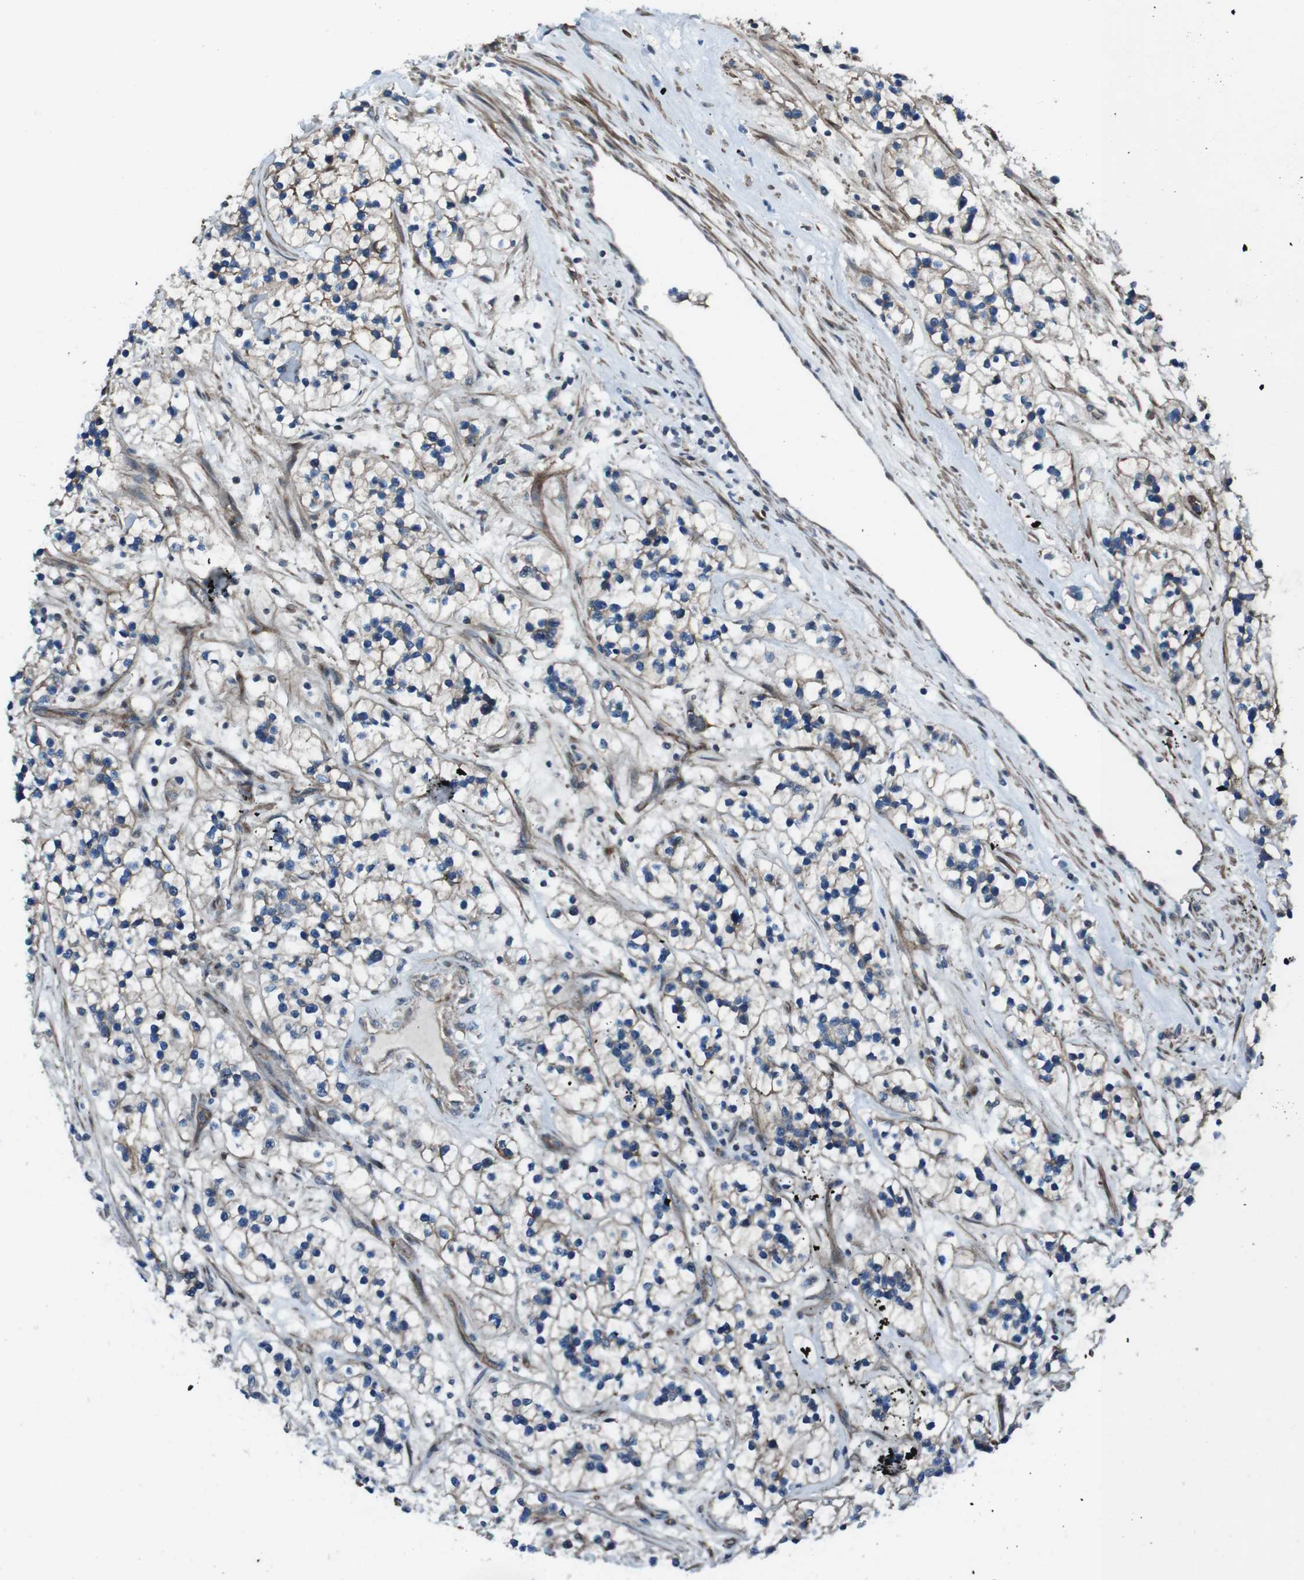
{"staining": {"intensity": "moderate", "quantity": "25%-75%", "location": "cytoplasmic/membranous"}, "tissue": "renal cancer", "cell_type": "Tumor cells", "image_type": "cancer", "snomed": [{"axis": "morphology", "description": "Adenocarcinoma, NOS"}, {"axis": "topography", "description": "Kidney"}], "caption": "Immunohistochemistry histopathology image of human adenocarcinoma (renal) stained for a protein (brown), which reveals medium levels of moderate cytoplasmic/membranous staining in approximately 25%-75% of tumor cells.", "gene": "FAM174B", "patient": {"sex": "female", "age": 57}}